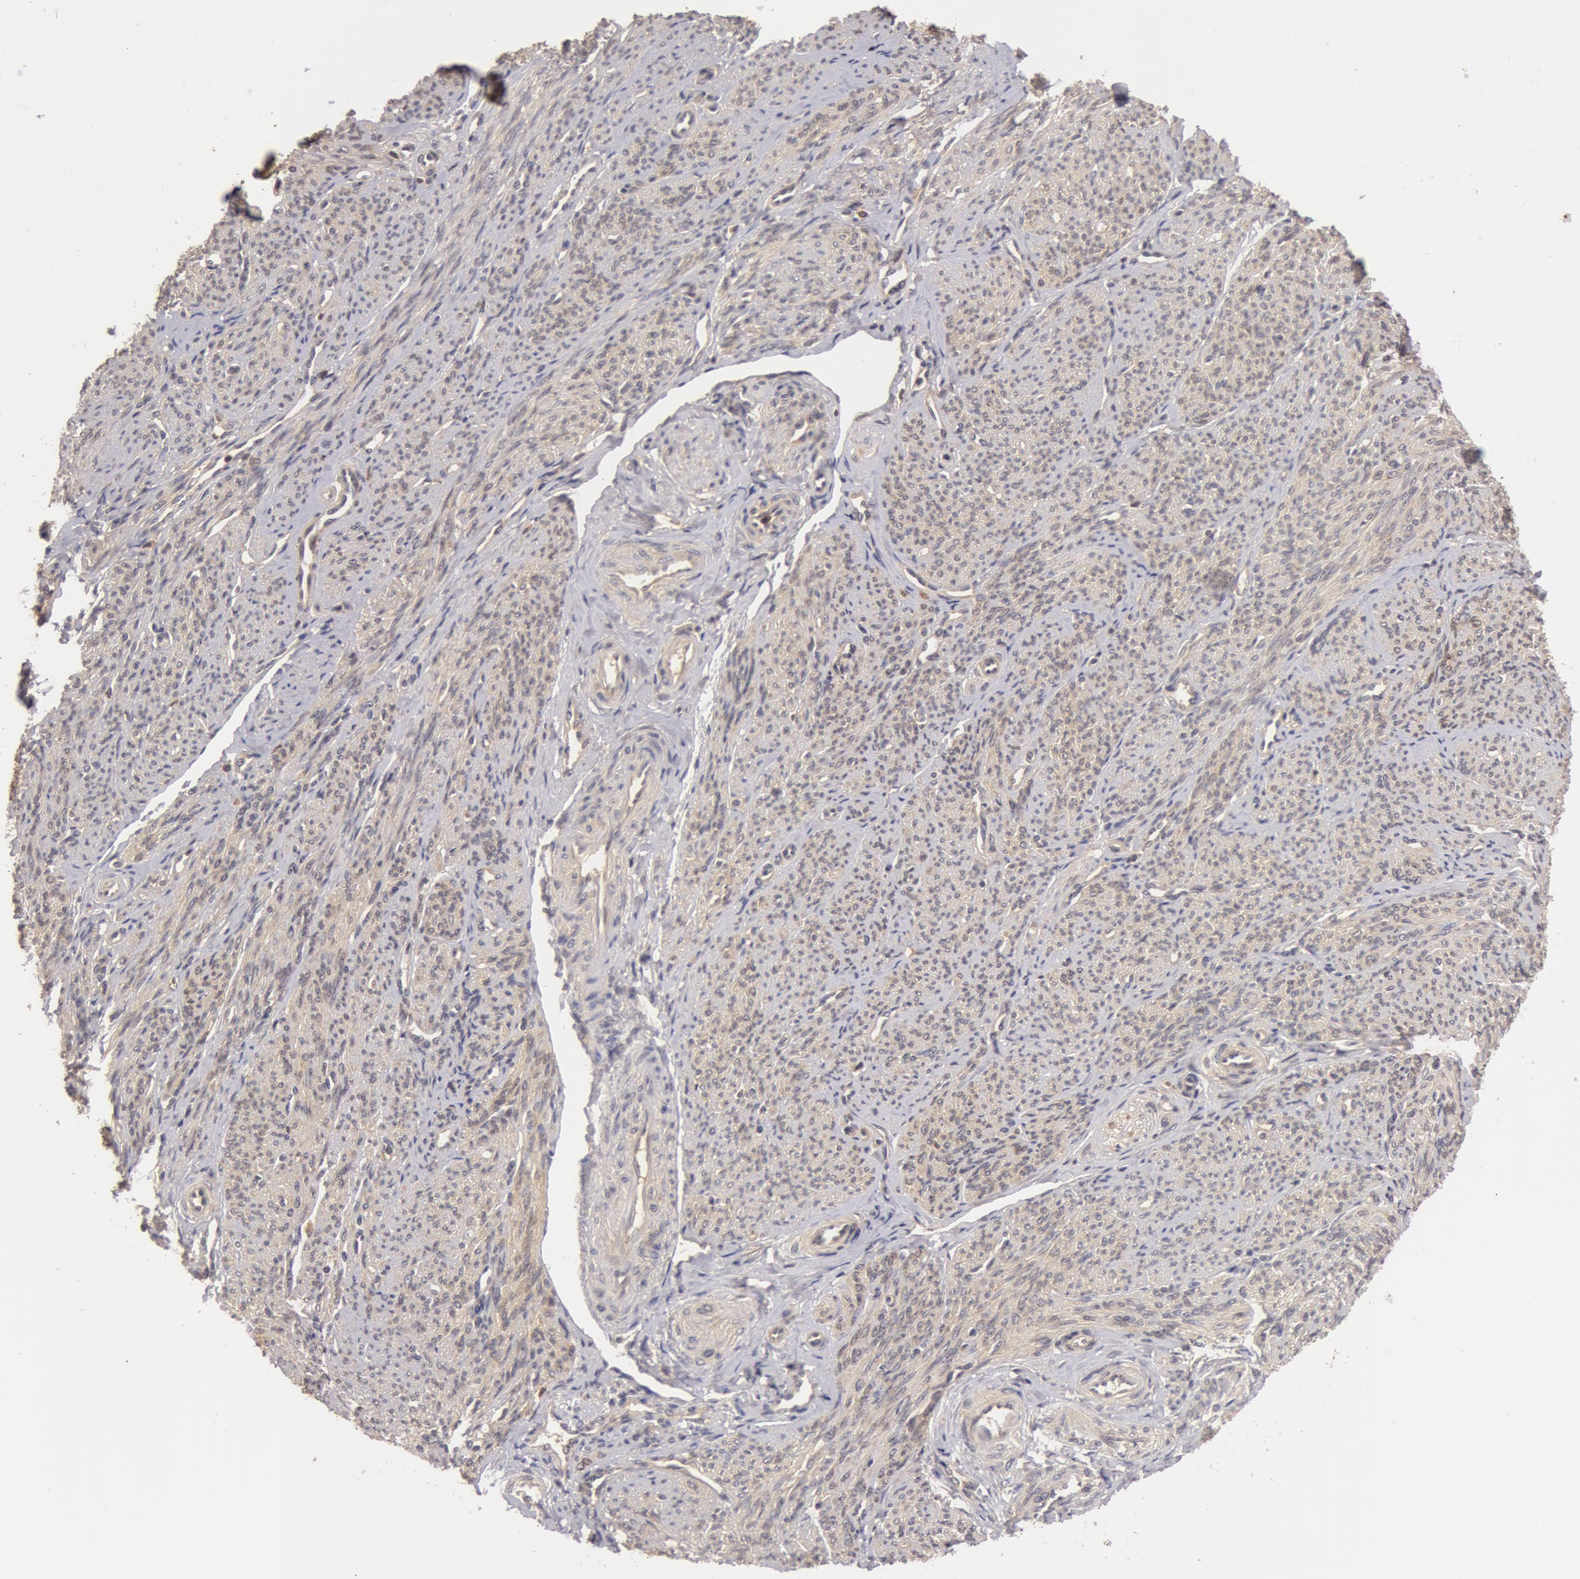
{"staining": {"intensity": "weak", "quantity": ">75%", "location": "cytoplasmic/membranous"}, "tissue": "smooth muscle", "cell_type": "Smooth muscle cells", "image_type": "normal", "snomed": [{"axis": "morphology", "description": "Normal tissue, NOS"}, {"axis": "topography", "description": "Cervix"}, {"axis": "topography", "description": "Endometrium"}], "caption": "Protein staining by immunohistochemistry shows weak cytoplasmic/membranous staining in approximately >75% of smooth muscle cells in normal smooth muscle.", "gene": "BCHE", "patient": {"sex": "female", "age": 65}}